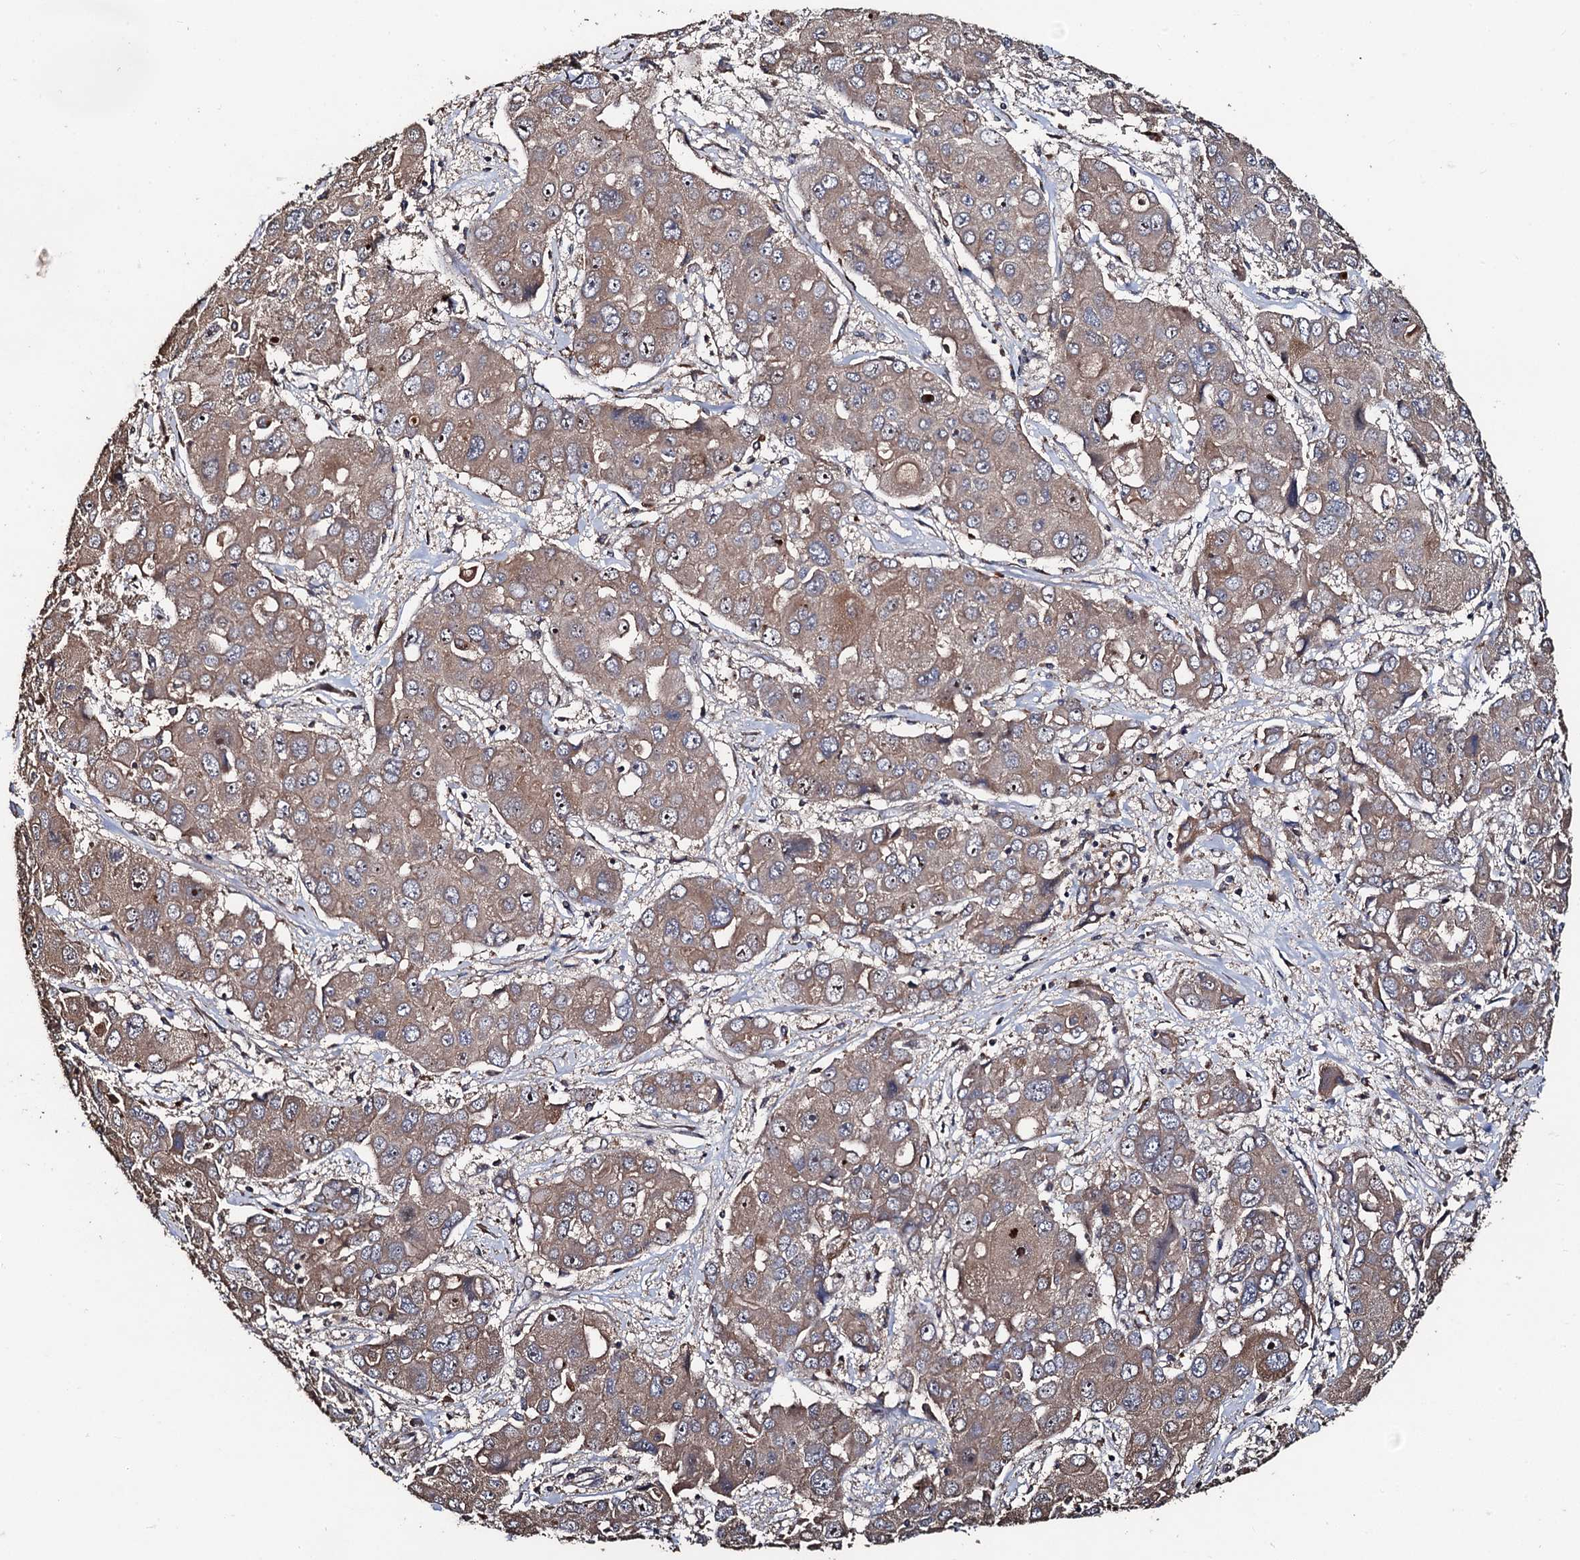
{"staining": {"intensity": "moderate", "quantity": ">75%", "location": "cytoplasmic/membranous"}, "tissue": "liver cancer", "cell_type": "Tumor cells", "image_type": "cancer", "snomed": [{"axis": "morphology", "description": "Cholangiocarcinoma"}, {"axis": "topography", "description": "Liver"}], "caption": "Protein staining of cholangiocarcinoma (liver) tissue exhibits moderate cytoplasmic/membranous staining in approximately >75% of tumor cells.", "gene": "PPTC7", "patient": {"sex": "male", "age": 67}}